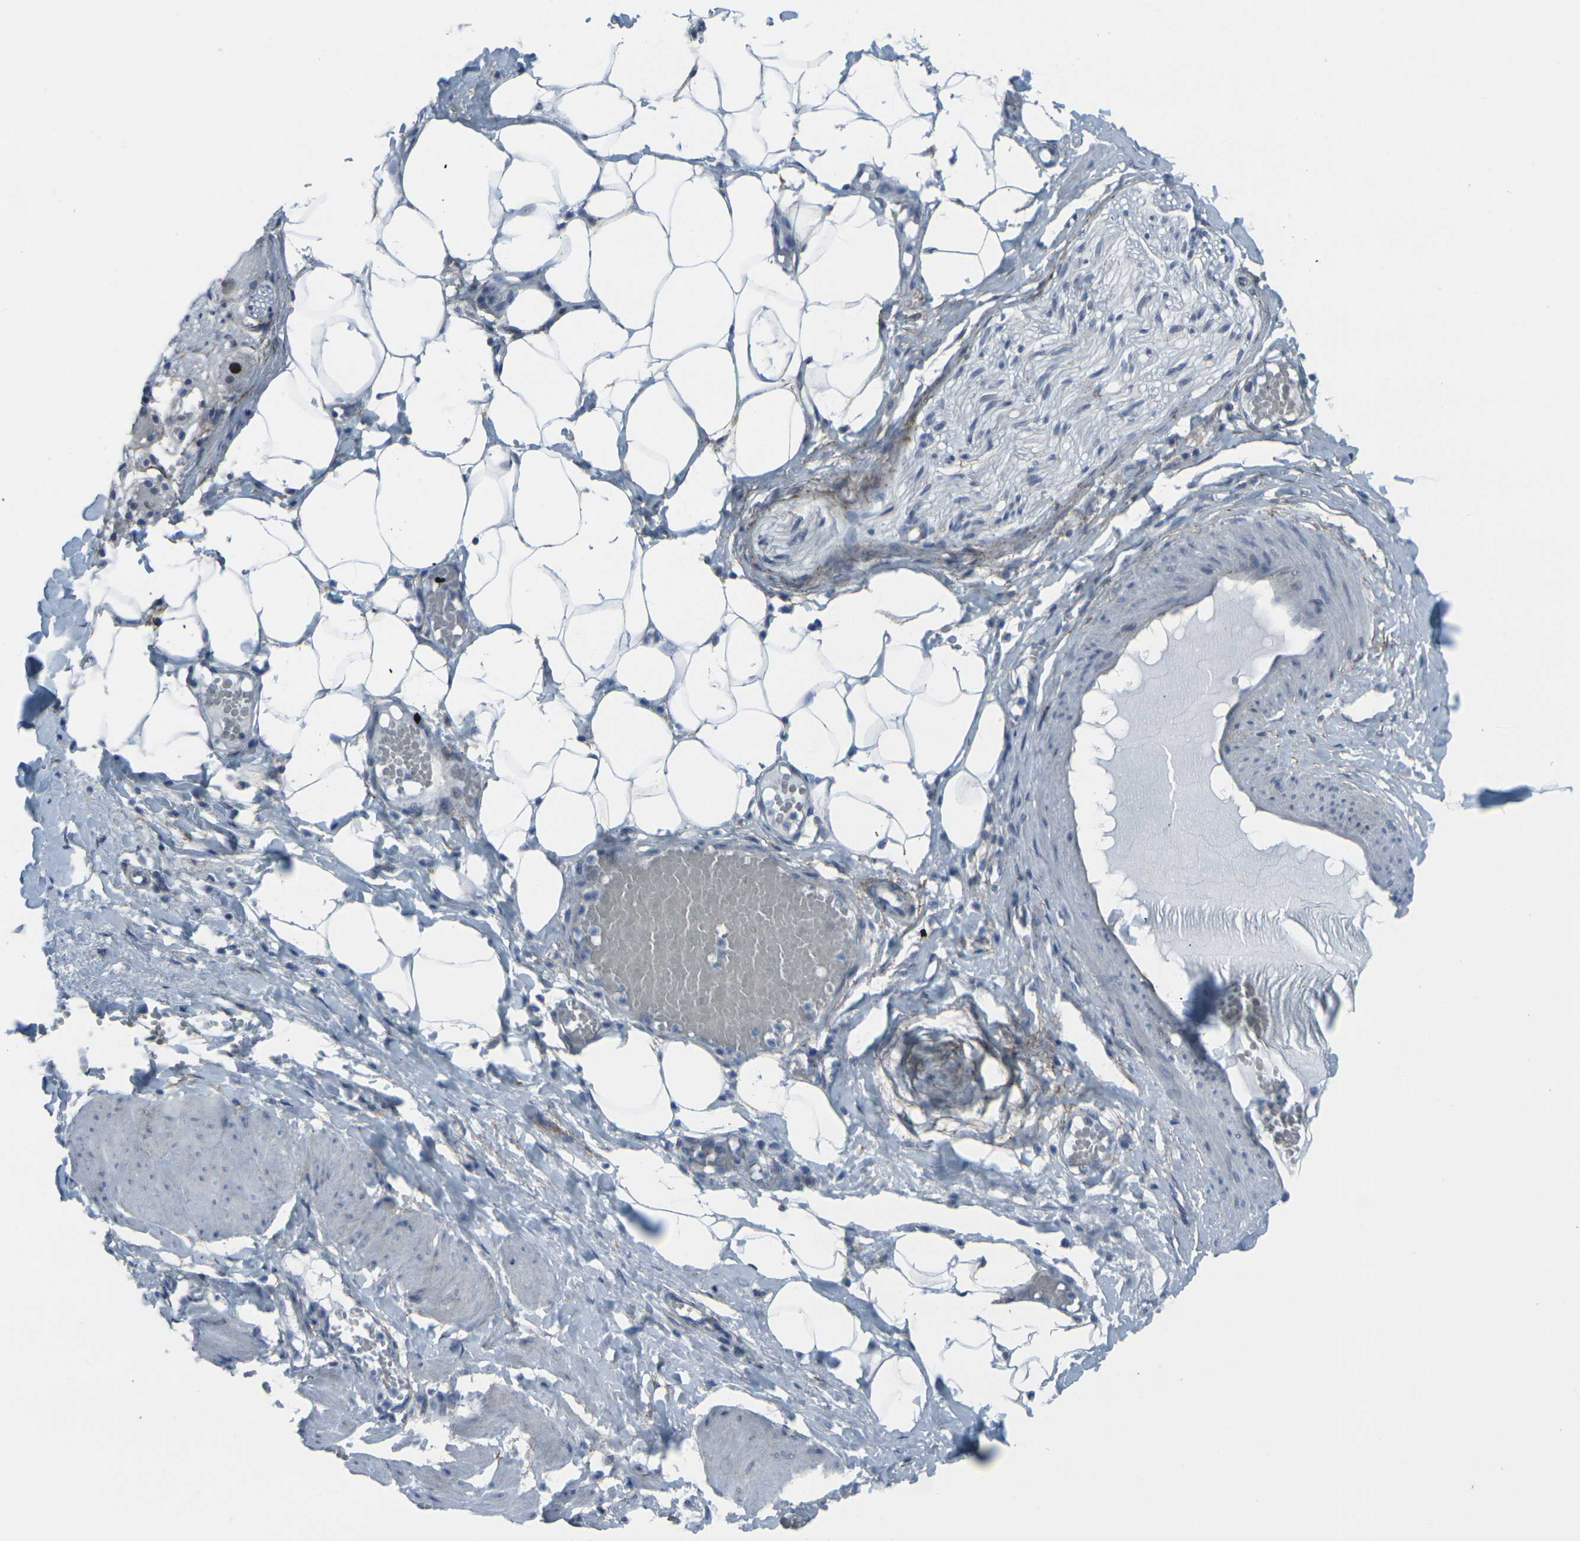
{"staining": {"intensity": "negative", "quantity": "none", "location": "none"}, "tissue": "adipose tissue", "cell_type": "Adipocytes", "image_type": "normal", "snomed": [{"axis": "morphology", "description": "Normal tissue, NOS"}, {"axis": "topography", "description": "Soft tissue"}, {"axis": "topography", "description": "Vascular tissue"}], "caption": "Histopathology image shows no protein positivity in adipocytes of normal adipose tissue.", "gene": "CDH11", "patient": {"sex": "female", "age": 35}}